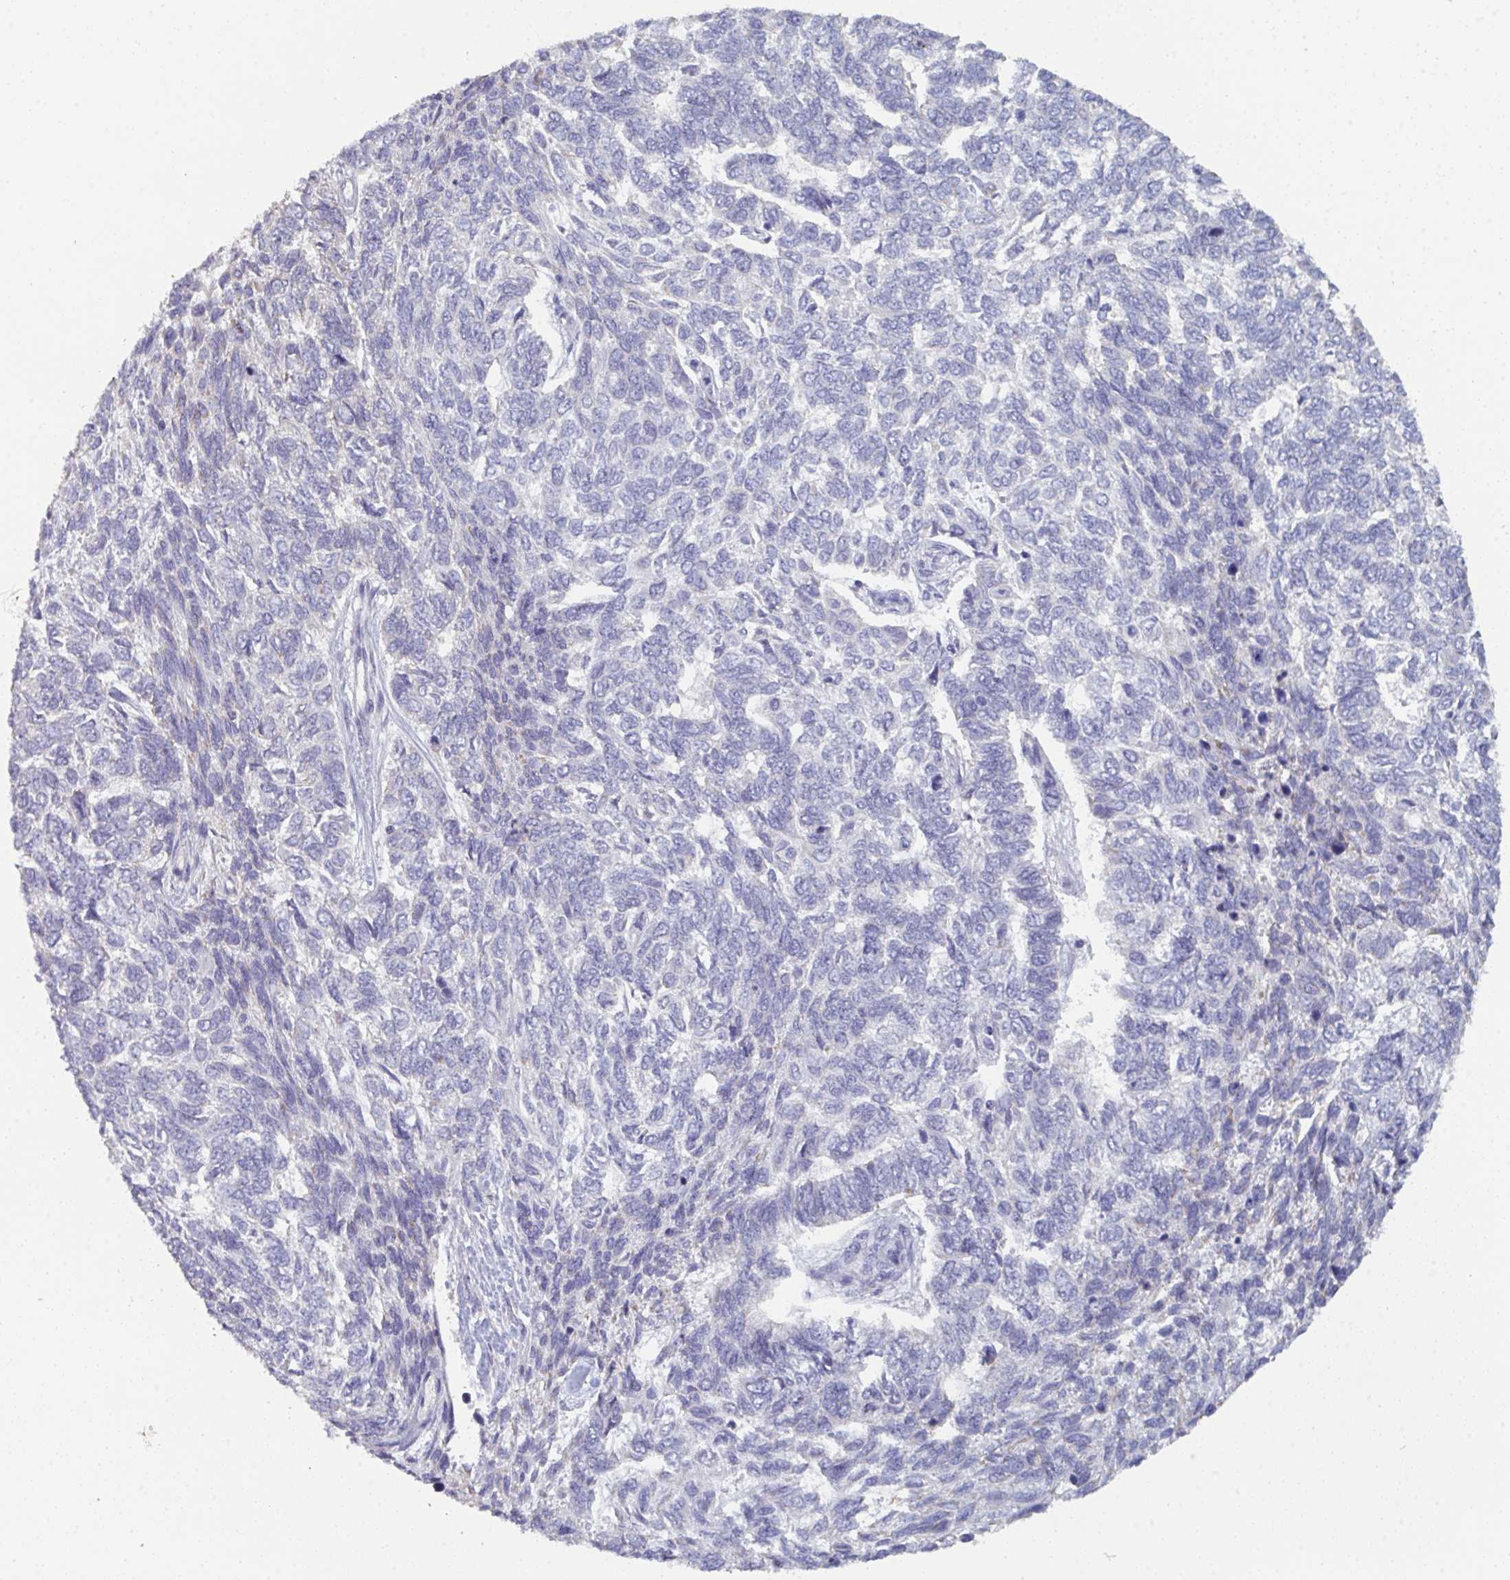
{"staining": {"intensity": "negative", "quantity": "none", "location": "none"}, "tissue": "skin cancer", "cell_type": "Tumor cells", "image_type": "cancer", "snomed": [{"axis": "morphology", "description": "Basal cell carcinoma"}, {"axis": "topography", "description": "Skin"}], "caption": "Skin cancer (basal cell carcinoma) was stained to show a protein in brown. There is no significant staining in tumor cells.", "gene": "HGFAC", "patient": {"sex": "female", "age": 65}}